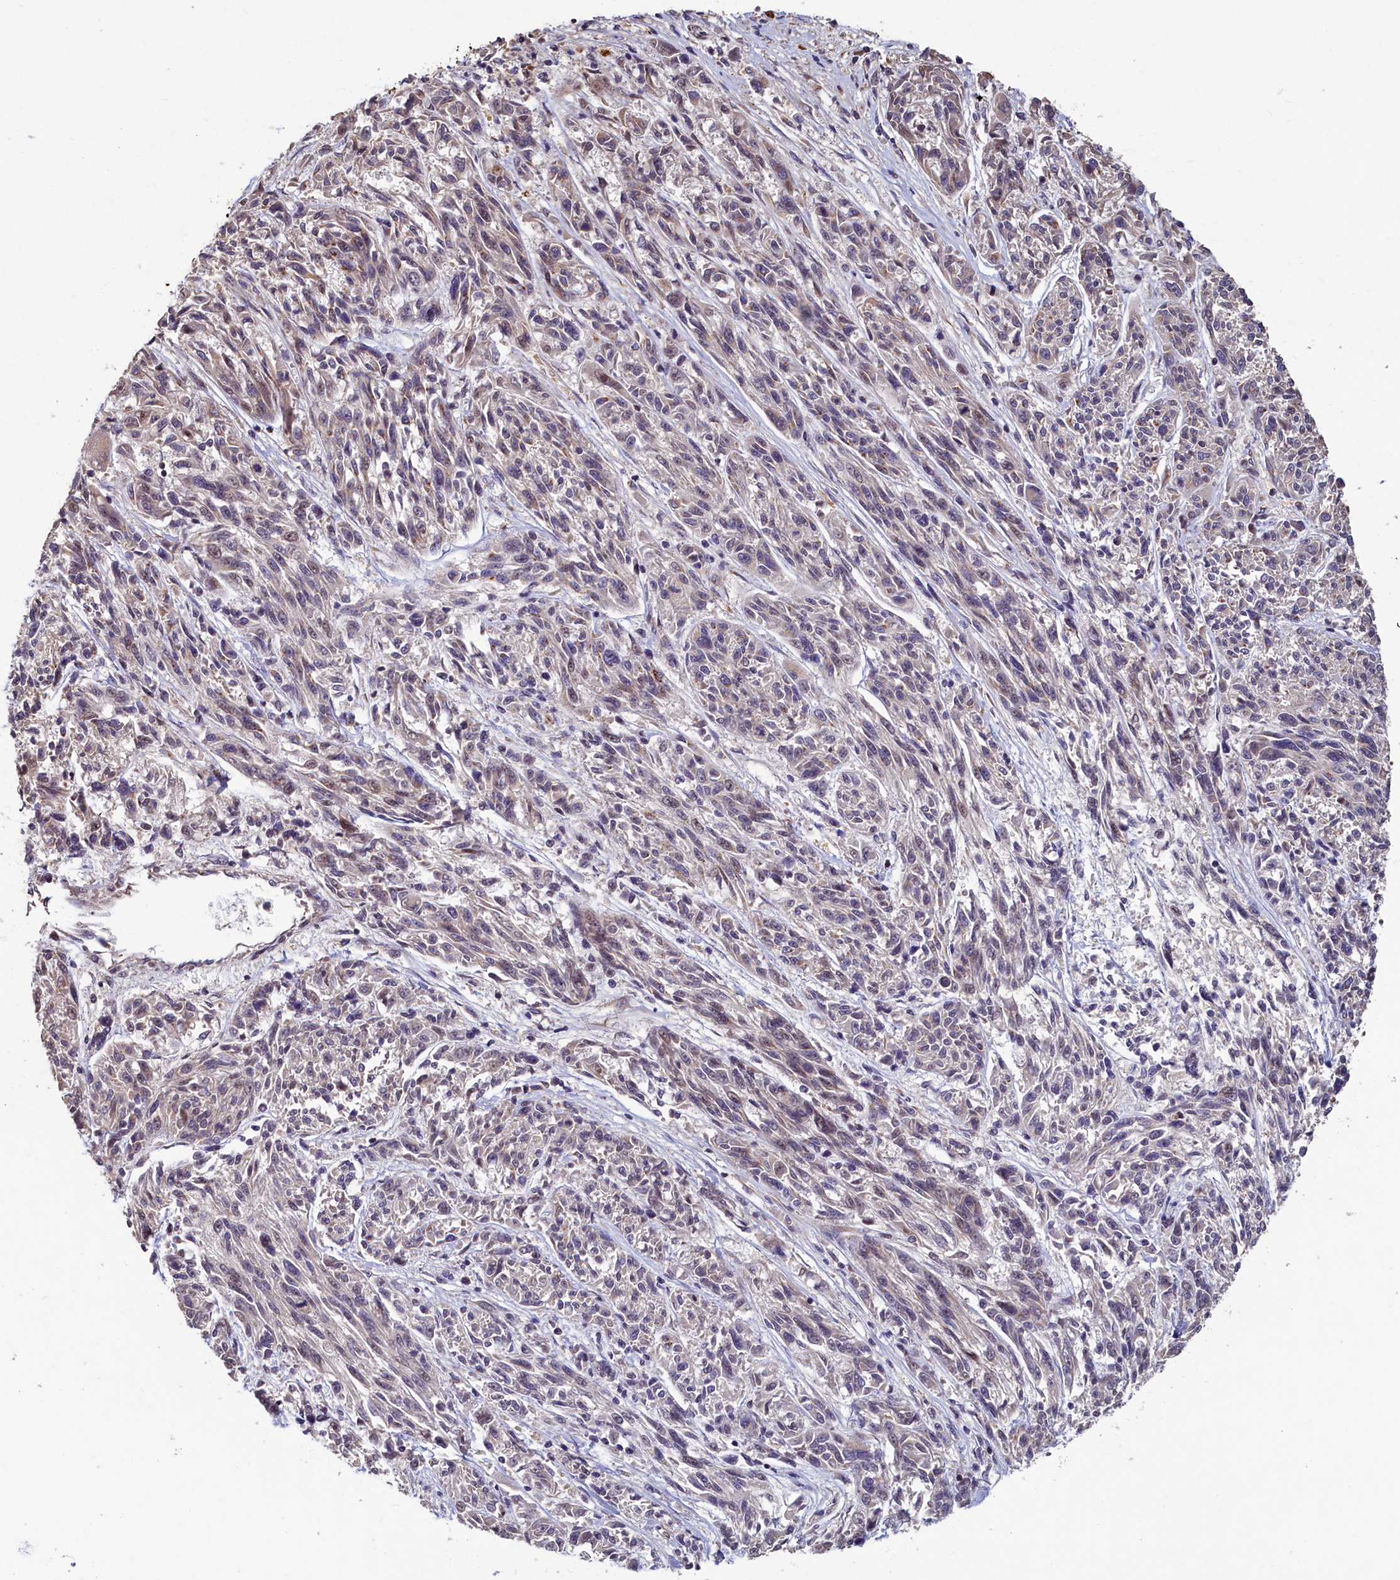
{"staining": {"intensity": "negative", "quantity": "none", "location": "none"}, "tissue": "melanoma", "cell_type": "Tumor cells", "image_type": "cancer", "snomed": [{"axis": "morphology", "description": "Malignant melanoma, NOS"}, {"axis": "topography", "description": "Skin"}], "caption": "Malignant melanoma was stained to show a protein in brown. There is no significant expression in tumor cells. Nuclei are stained in blue.", "gene": "TMEM181", "patient": {"sex": "male", "age": 53}}